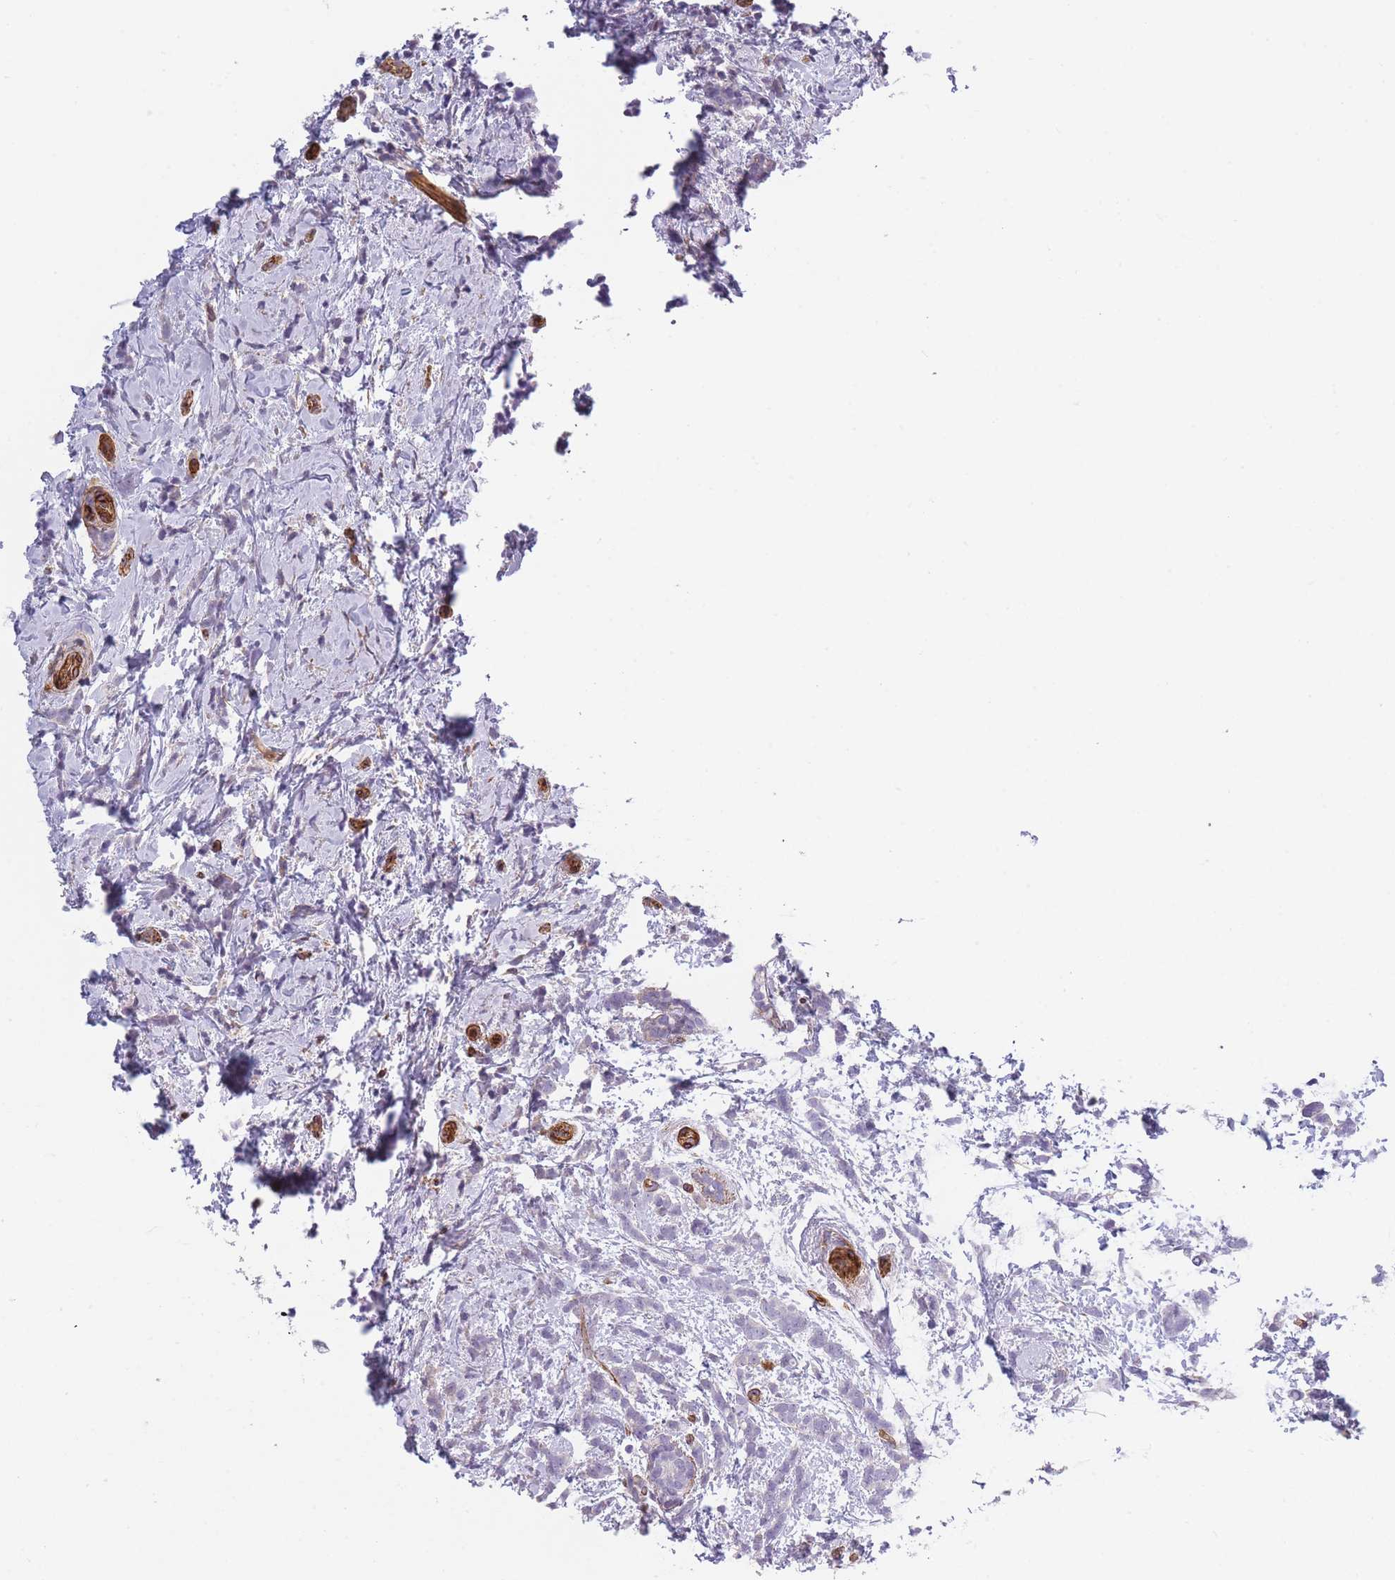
{"staining": {"intensity": "negative", "quantity": "none", "location": "none"}, "tissue": "breast cancer", "cell_type": "Tumor cells", "image_type": "cancer", "snomed": [{"axis": "morphology", "description": "Lobular carcinoma"}, {"axis": "topography", "description": "Breast"}], "caption": "IHC of breast lobular carcinoma displays no positivity in tumor cells.", "gene": "OR6B3", "patient": {"sex": "female", "age": 58}}